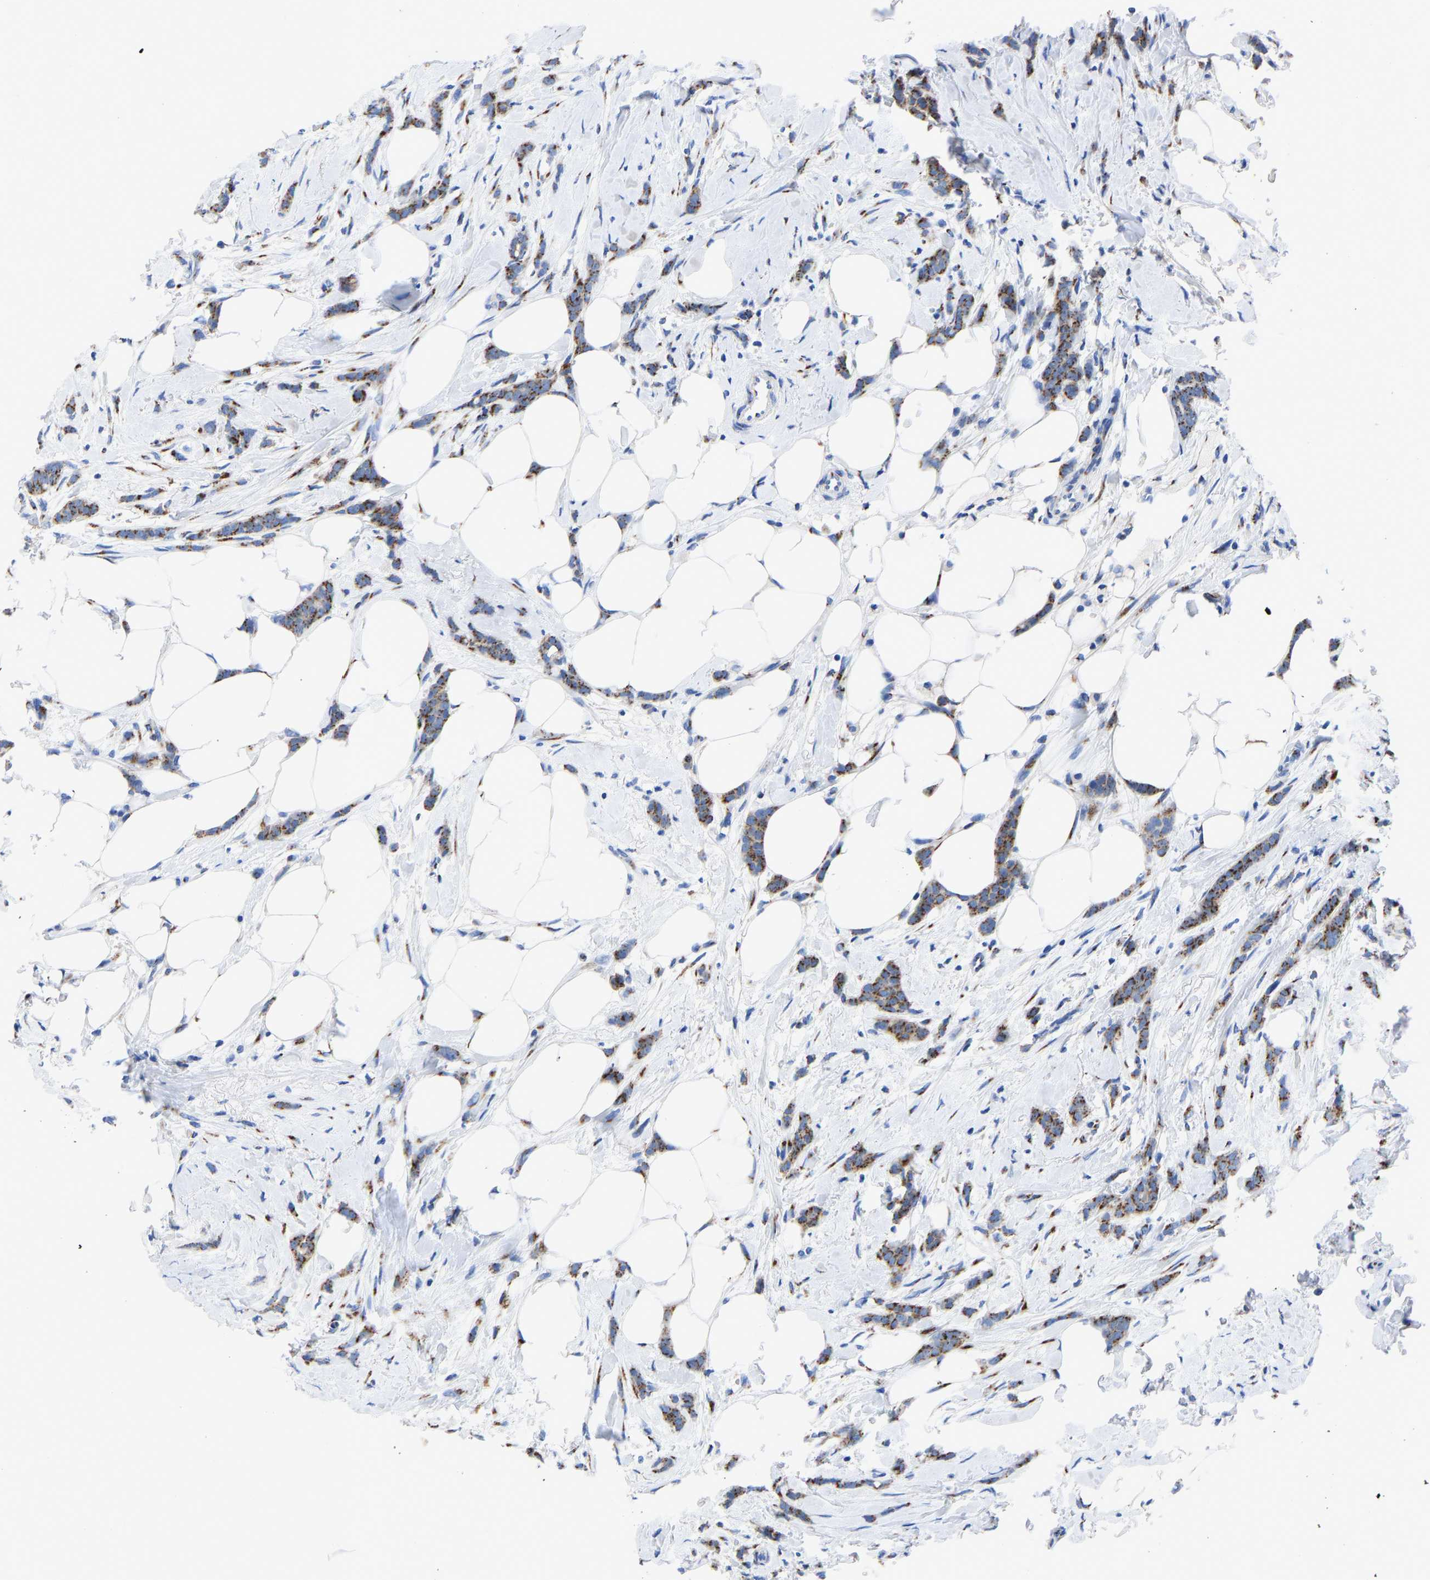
{"staining": {"intensity": "strong", "quantity": ">75%", "location": "cytoplasmic/membranous"}, "tissue": "breast cancer", "cell_type": "Tumor cells", "image_type": "cancer", "snomed": [{"axis": "morphology", "description": "Lobular carcinoma, in situ"}, {"axis": "morphology", "description": "Lobular carcinoma"}, {"axis": "topography", "description": "Breast"}], "caption": "Strong cytoplasmic/membranous positivity for a protein is seen in about >75% of tumor cells of breast cancer using immunohistochemistry (IHC).", "gene": "TMEM87A", "patient": {"sex": "female", "age": 41}}